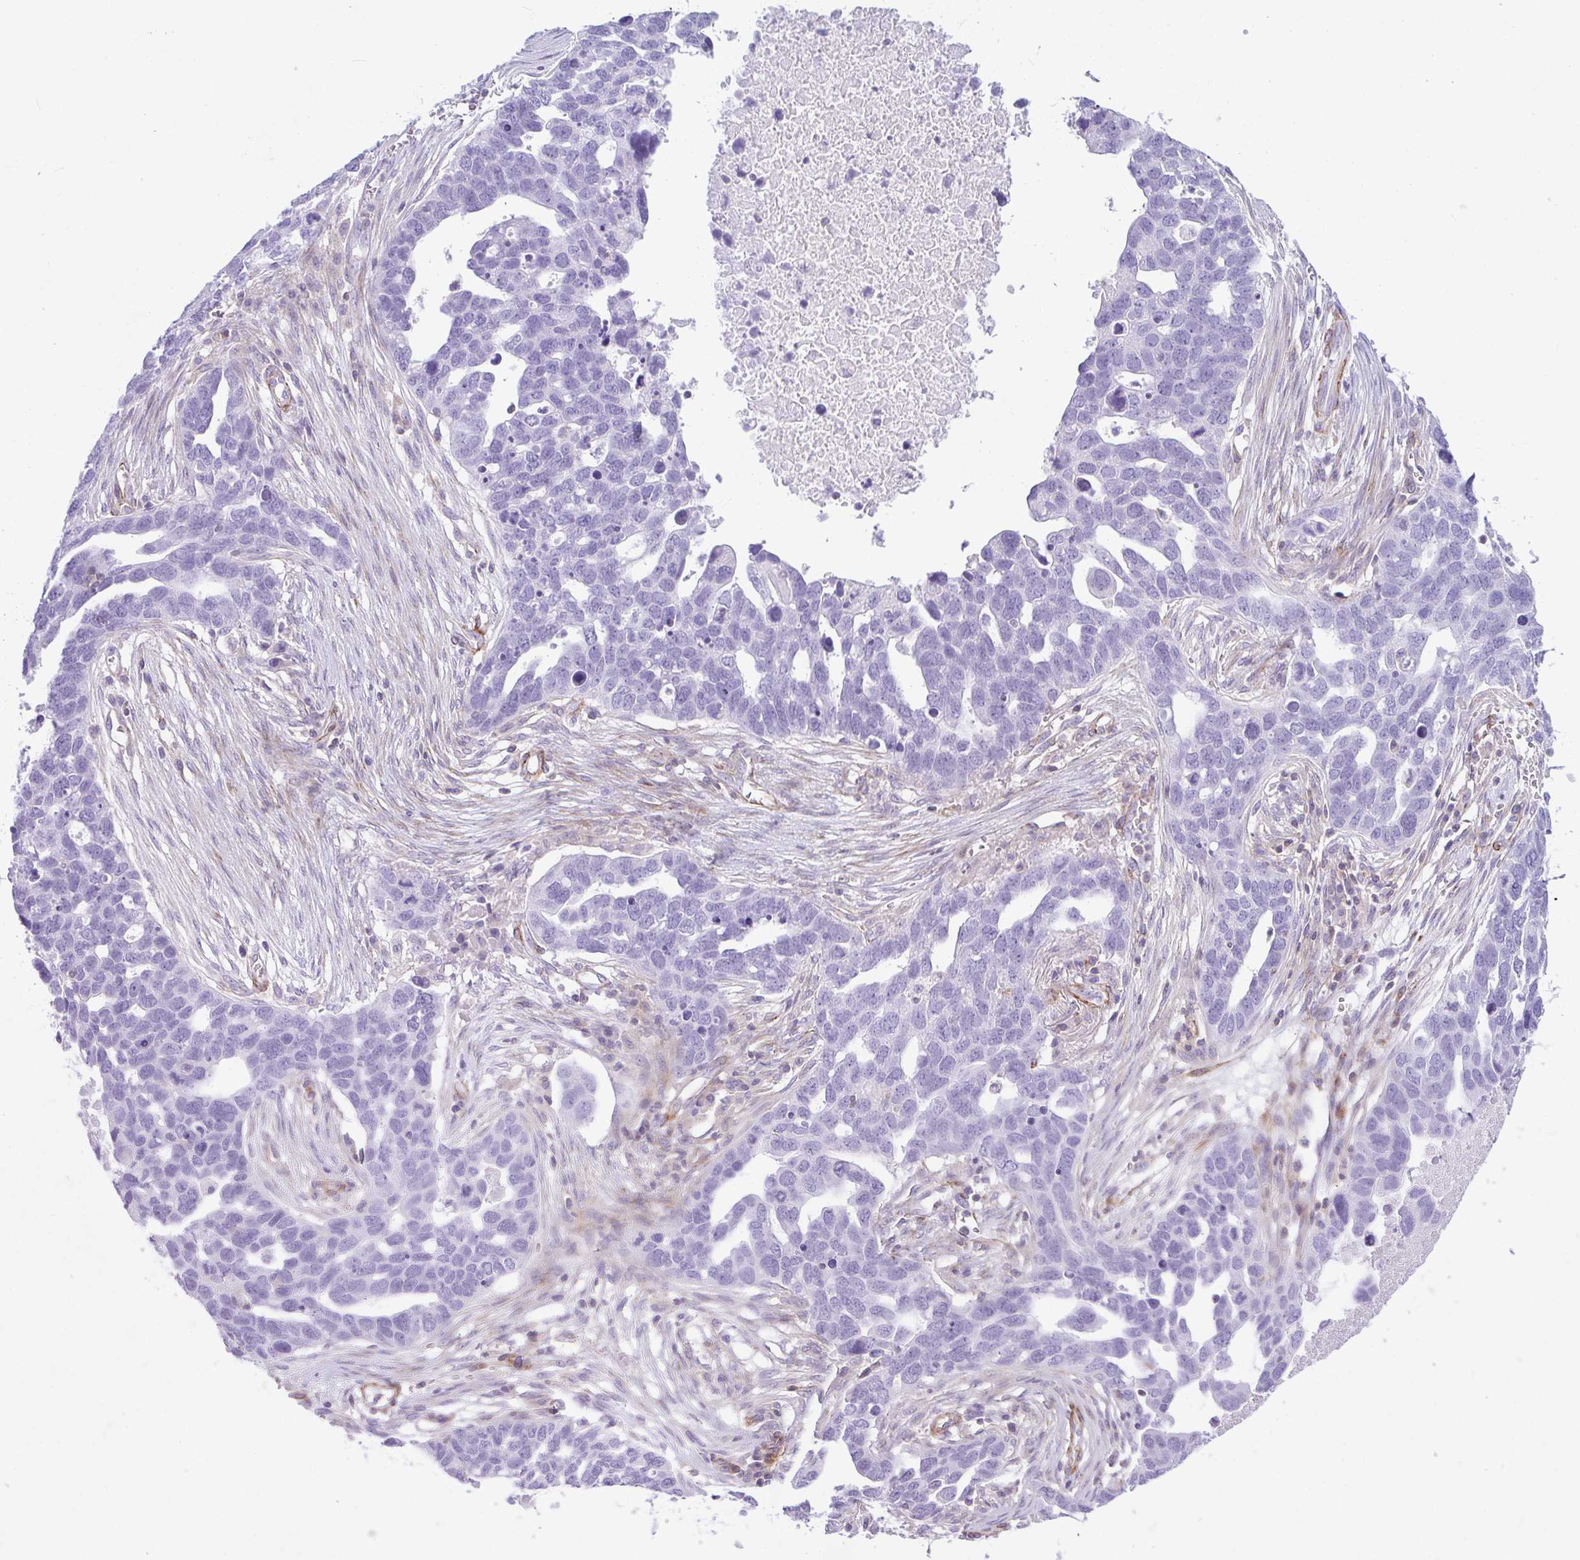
{"staining": {"intensity": "negative", "quantity": "none", "location": "none"}, "tissue": "ovarian cancer", "cell_type": "Tumor cells", "image_type": "cancer", "snomed": [{"axis": "morphology", "description": "Cystadenocarcinoma, serous, NOS"}, {"axis": "topography", "description": "Ovary"}], "caption": "This is an immunohistochemistry image of human serous cystadenocarcinoma (ovarian). There is no expression in tumor cells.", "gene": "CDRT15", "patient": {"sex": "female", "age": 54}}